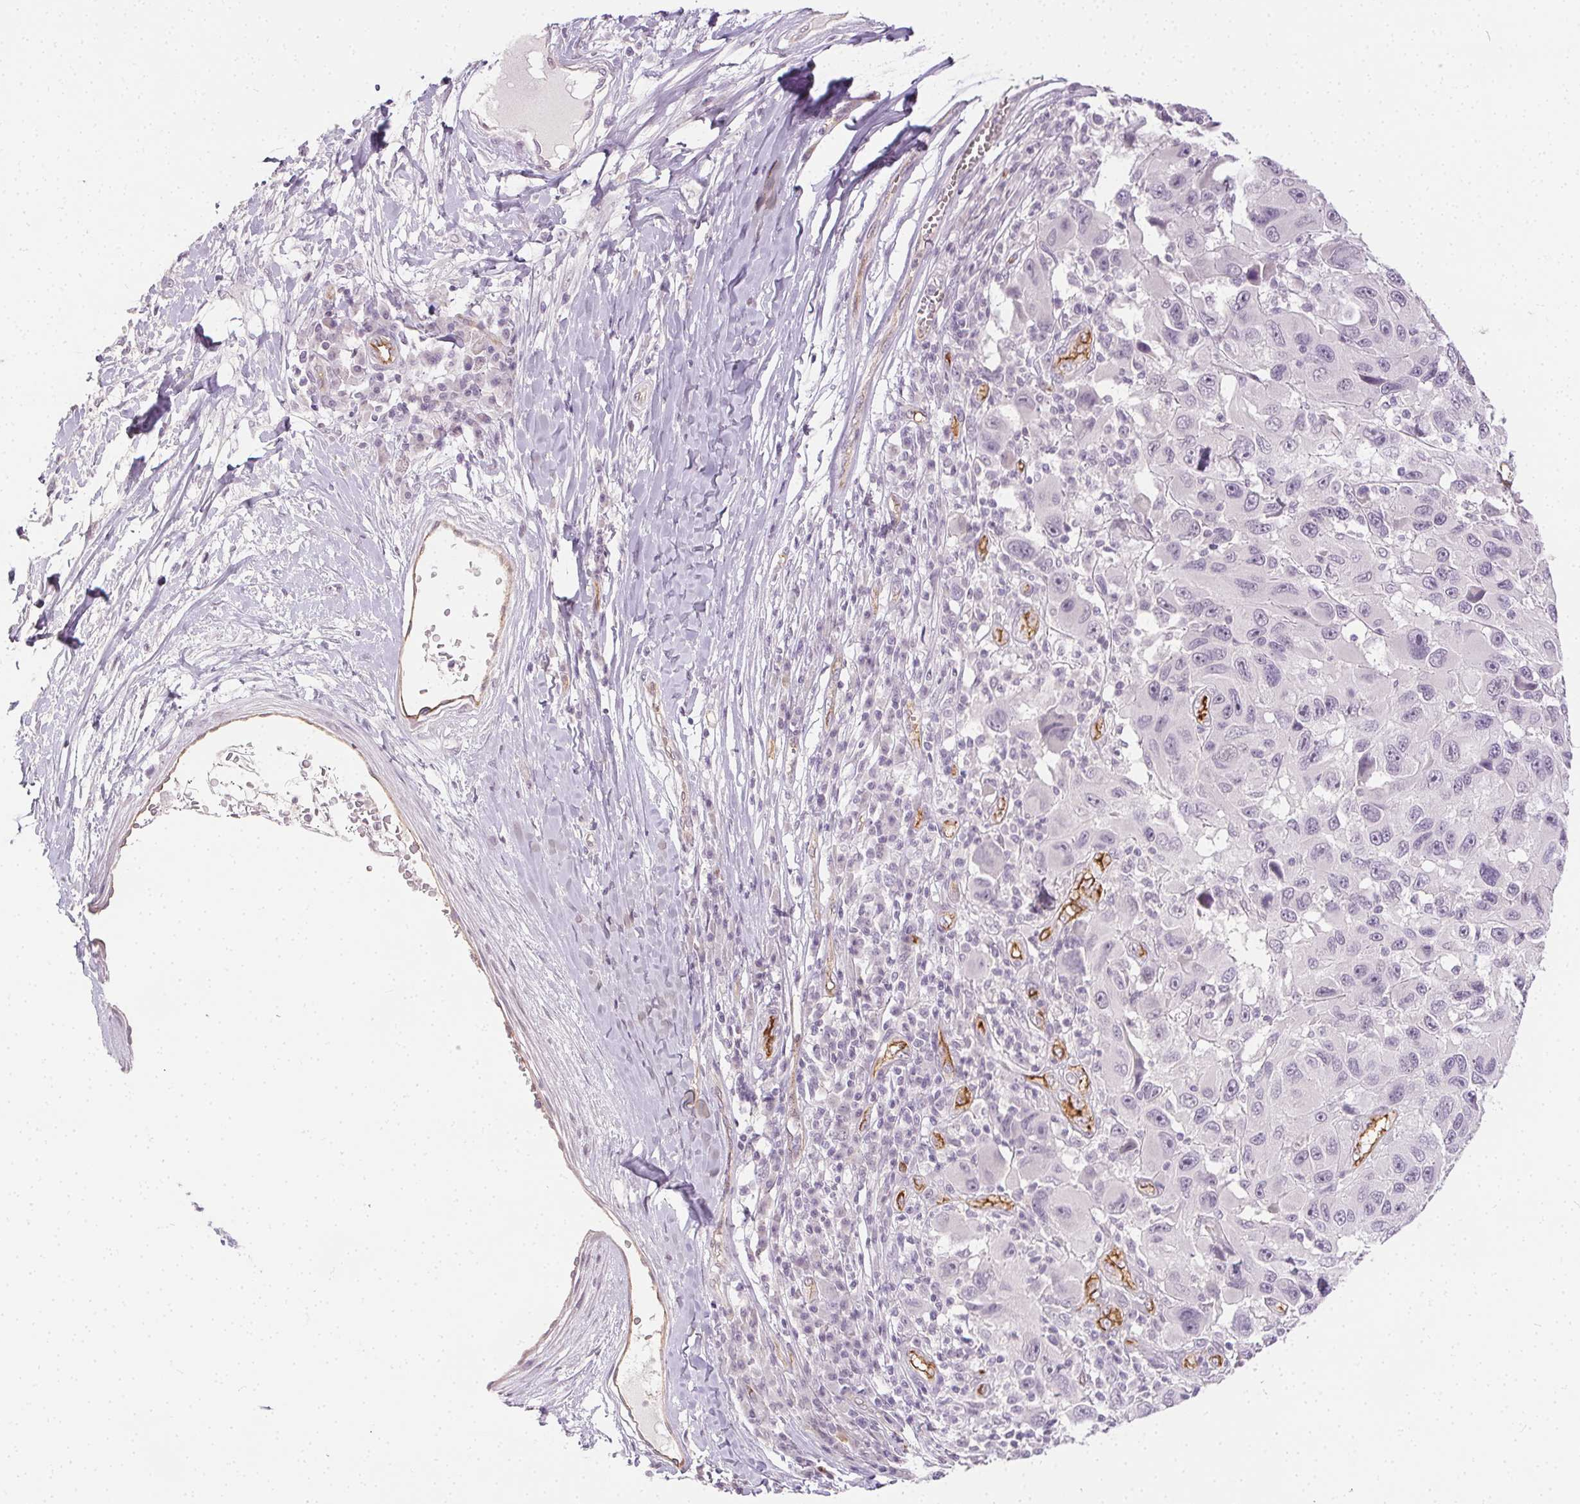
{"staining": {"intensity": "negative", "quantity": "none", "location": "none"}, "tissue": "melanoma", "cell_type": "Tumor cells", "image_type": "cancer", "snomed": [{"axis": "morphology", "description": "Malignant melanoma, NOS"}, {"axis": "topography", "description": "Skin"}], "caption": "Protein analysis of melanoma reveals no significant expression in tumor cells. (Stains: DAB (3,3'-diaminobenzidine) immunohistochemistry (IHC) with hematoxylin counter stain, Microscopy: brightfield microscopy at high magnification).", "gene": "PODXL", "patient": {"sex": "male", "age": 53}}